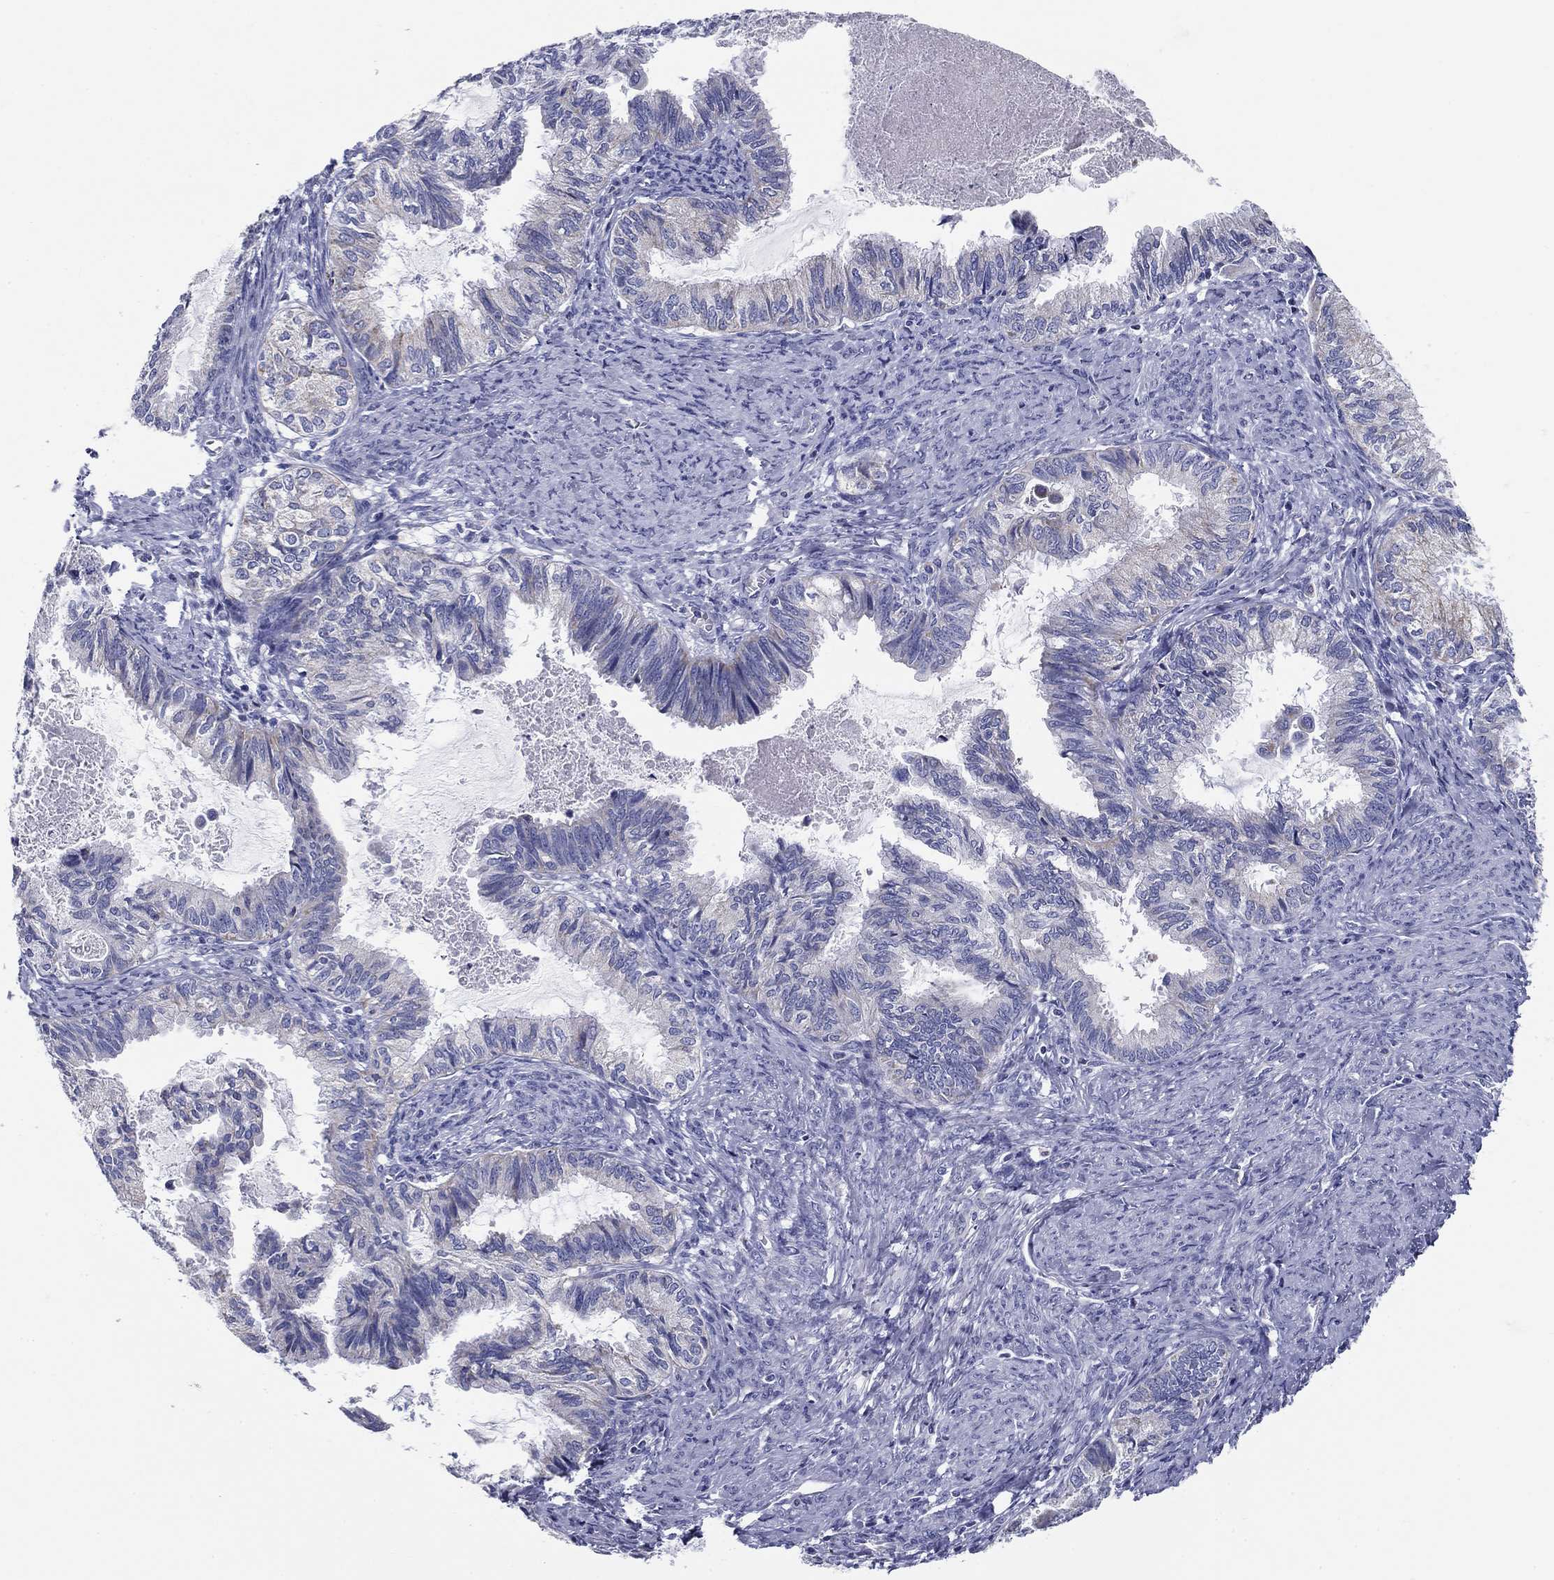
{"staining": {"intensity": "negative", "quantity": "none", "location": "none"}, "tissue": "endometrial cancer", "cell_type": "Tumor cells", "image_type": "cancer", "snomed": [{"axis": "morphology", "description": "Adenocarcinoma, NOS"}, {"axis": "topography", "description": "Endometrium"}], "caption": "Tumor cells are negative for protein expression in human endometrial adenocarcinoma. (Immunohistochemistry, brightfield microscopy, high magnification).", "gene": "UPB1", "patient": {"sex": "female", "age": 86}}